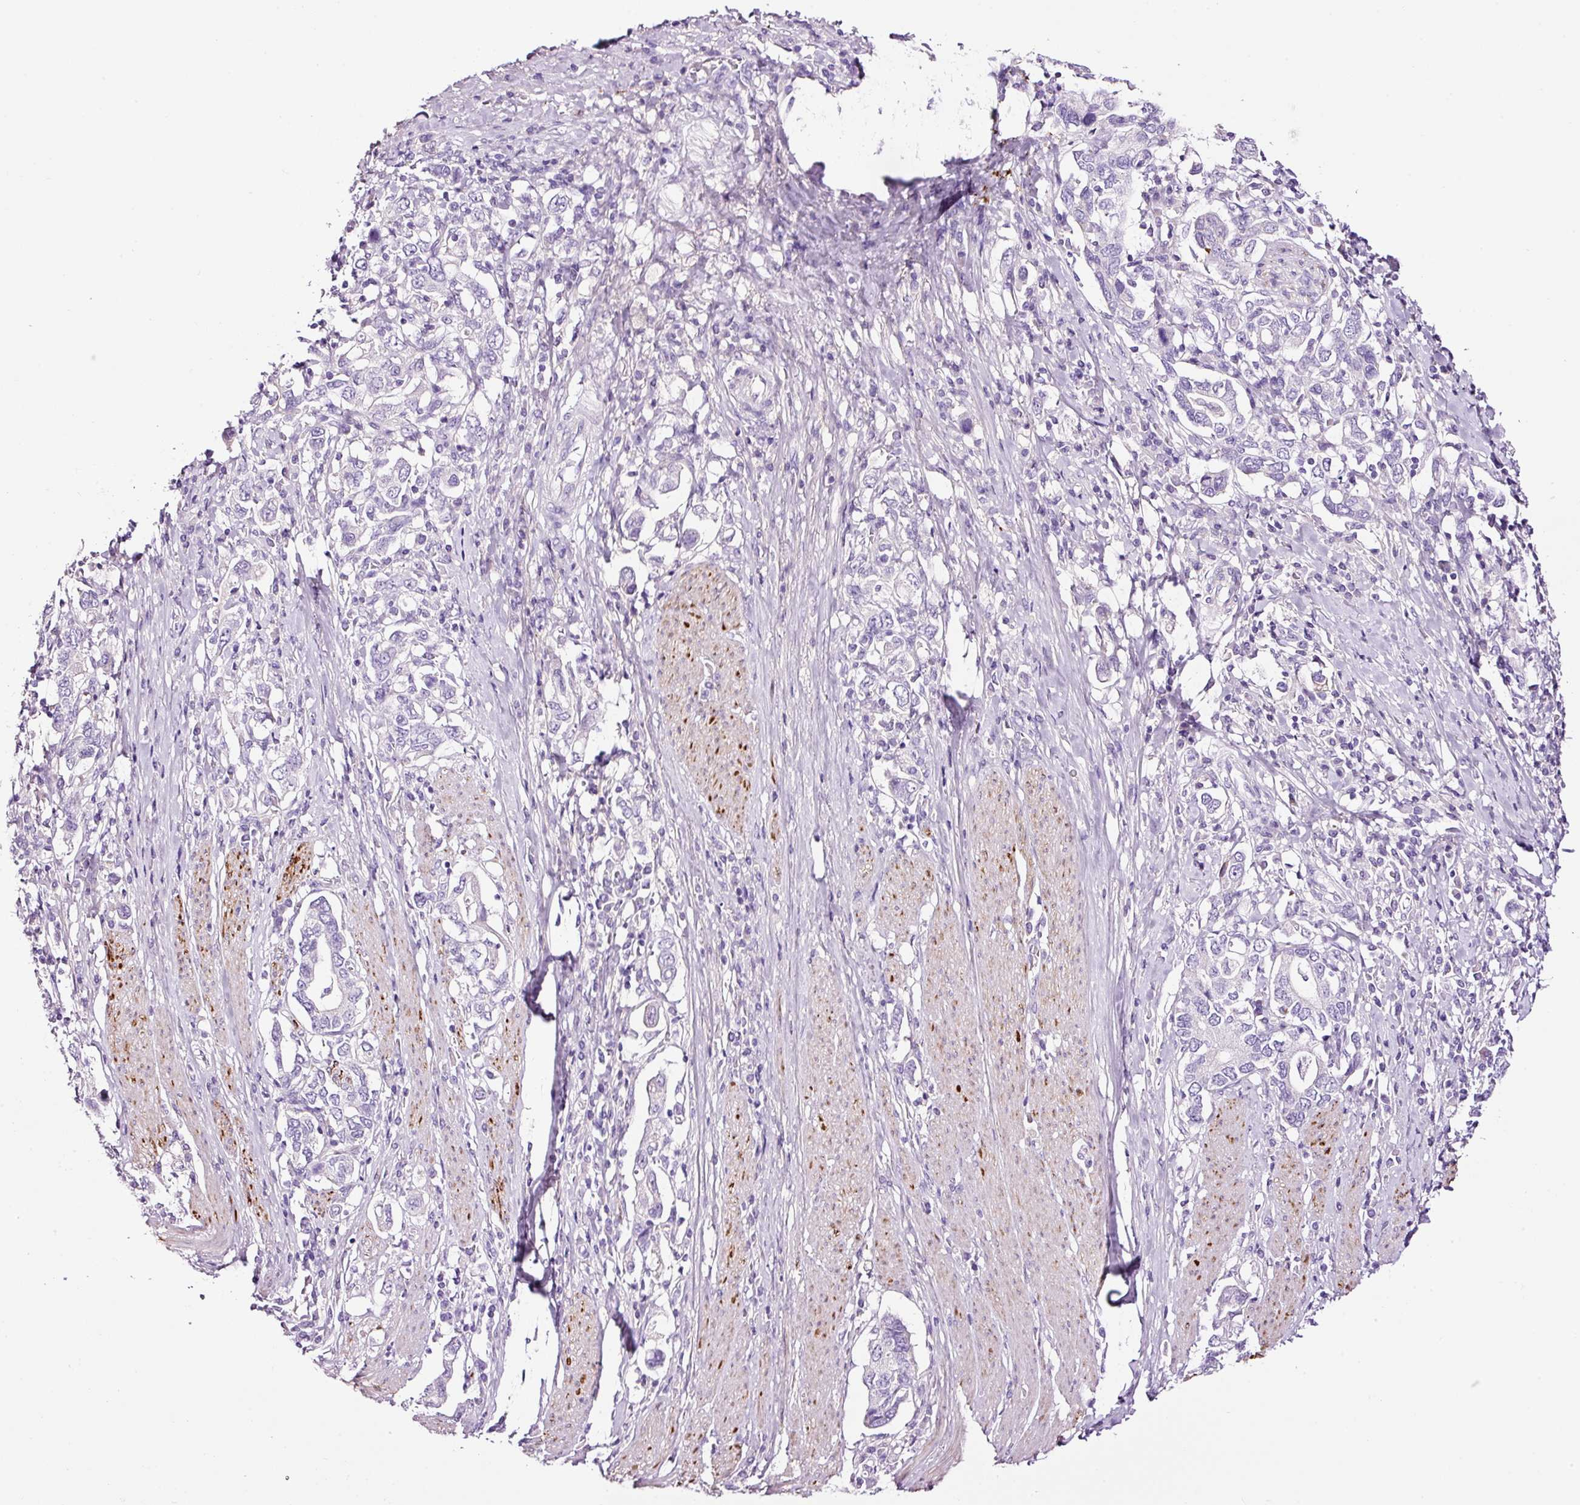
{"staining": {"intensity": "negative", "quantity": "none", "location": "none"}, "tissue": "stomach cancer", "cell_type": "Tumor cells", "image_type": "cancer", "snomed": [{"axis": "morphology", "description": "Adenocarcinoma, NOS"}, {"axis": "topography", "description": "Stomach, upper"}, {"axis": "topography", "description": "Stomach"}], "caption": "Immunohistochemical staining of stomach cancer exhibits no significant expression in tumor cells. (DAB immunohistochemistry (IHC) with hematoxylin counter stain).", "gene": "PAM", "patient": {"sex": "male", "age": 62}}